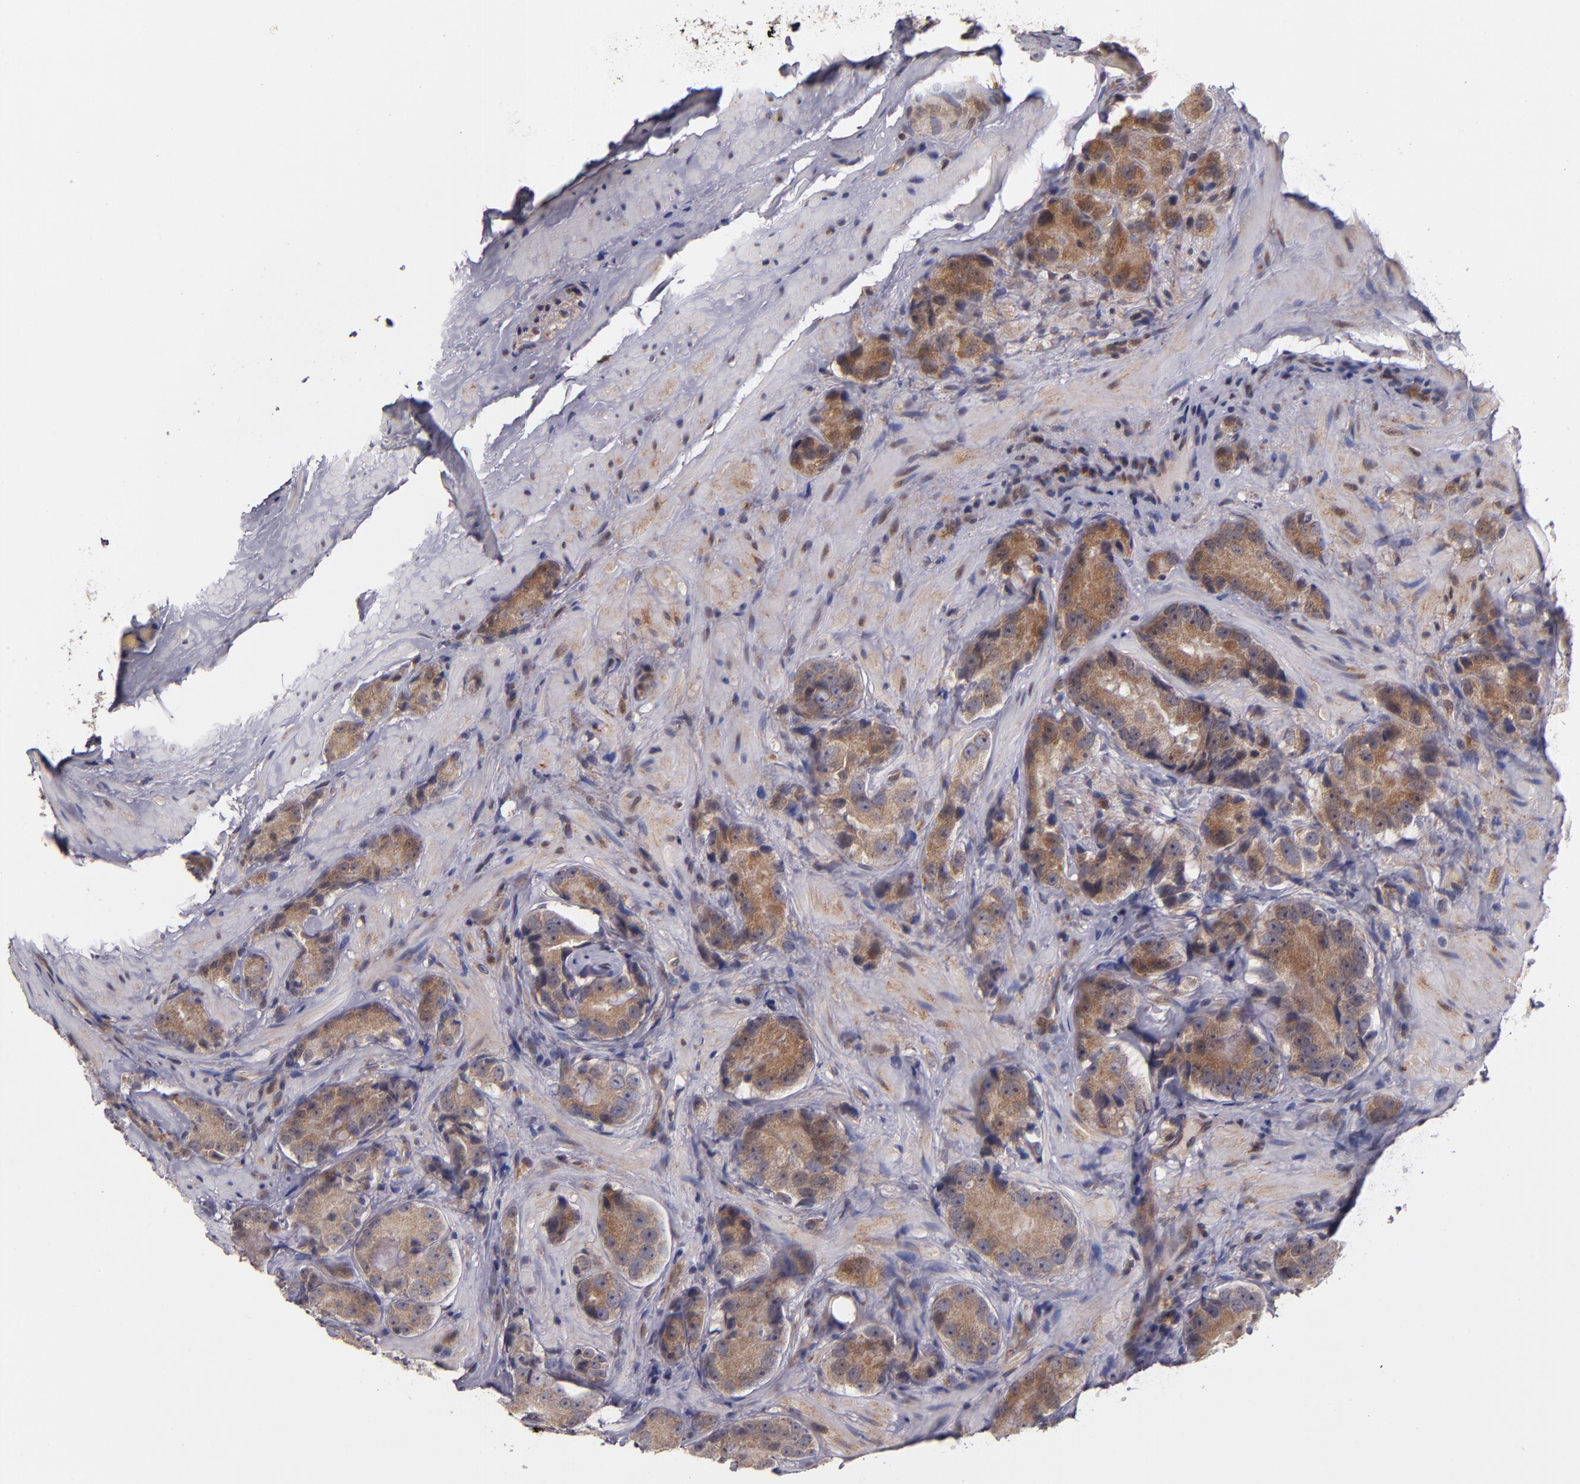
{"staining": {"intensity": "moderate", "quantity": ">75%", "location": "cytoplasmic/membranous"}, "tissue": "prostate cancer", "cell_type": "Tumor cells", "image_type": "cancer", "snomed": [{"axis": "morphology", "description": "Adenocarcinoma, High grade"}, {"axis": "topography", "description": "Prostate"}], "caption": "The photomicrograph shows staining of prostate cancer, revealing moderate cytoplasmic/membranous protein expression (brown color) within tumor cells.", "gene": "CASP1", "patient": {"sex": "male", "age": 70}}